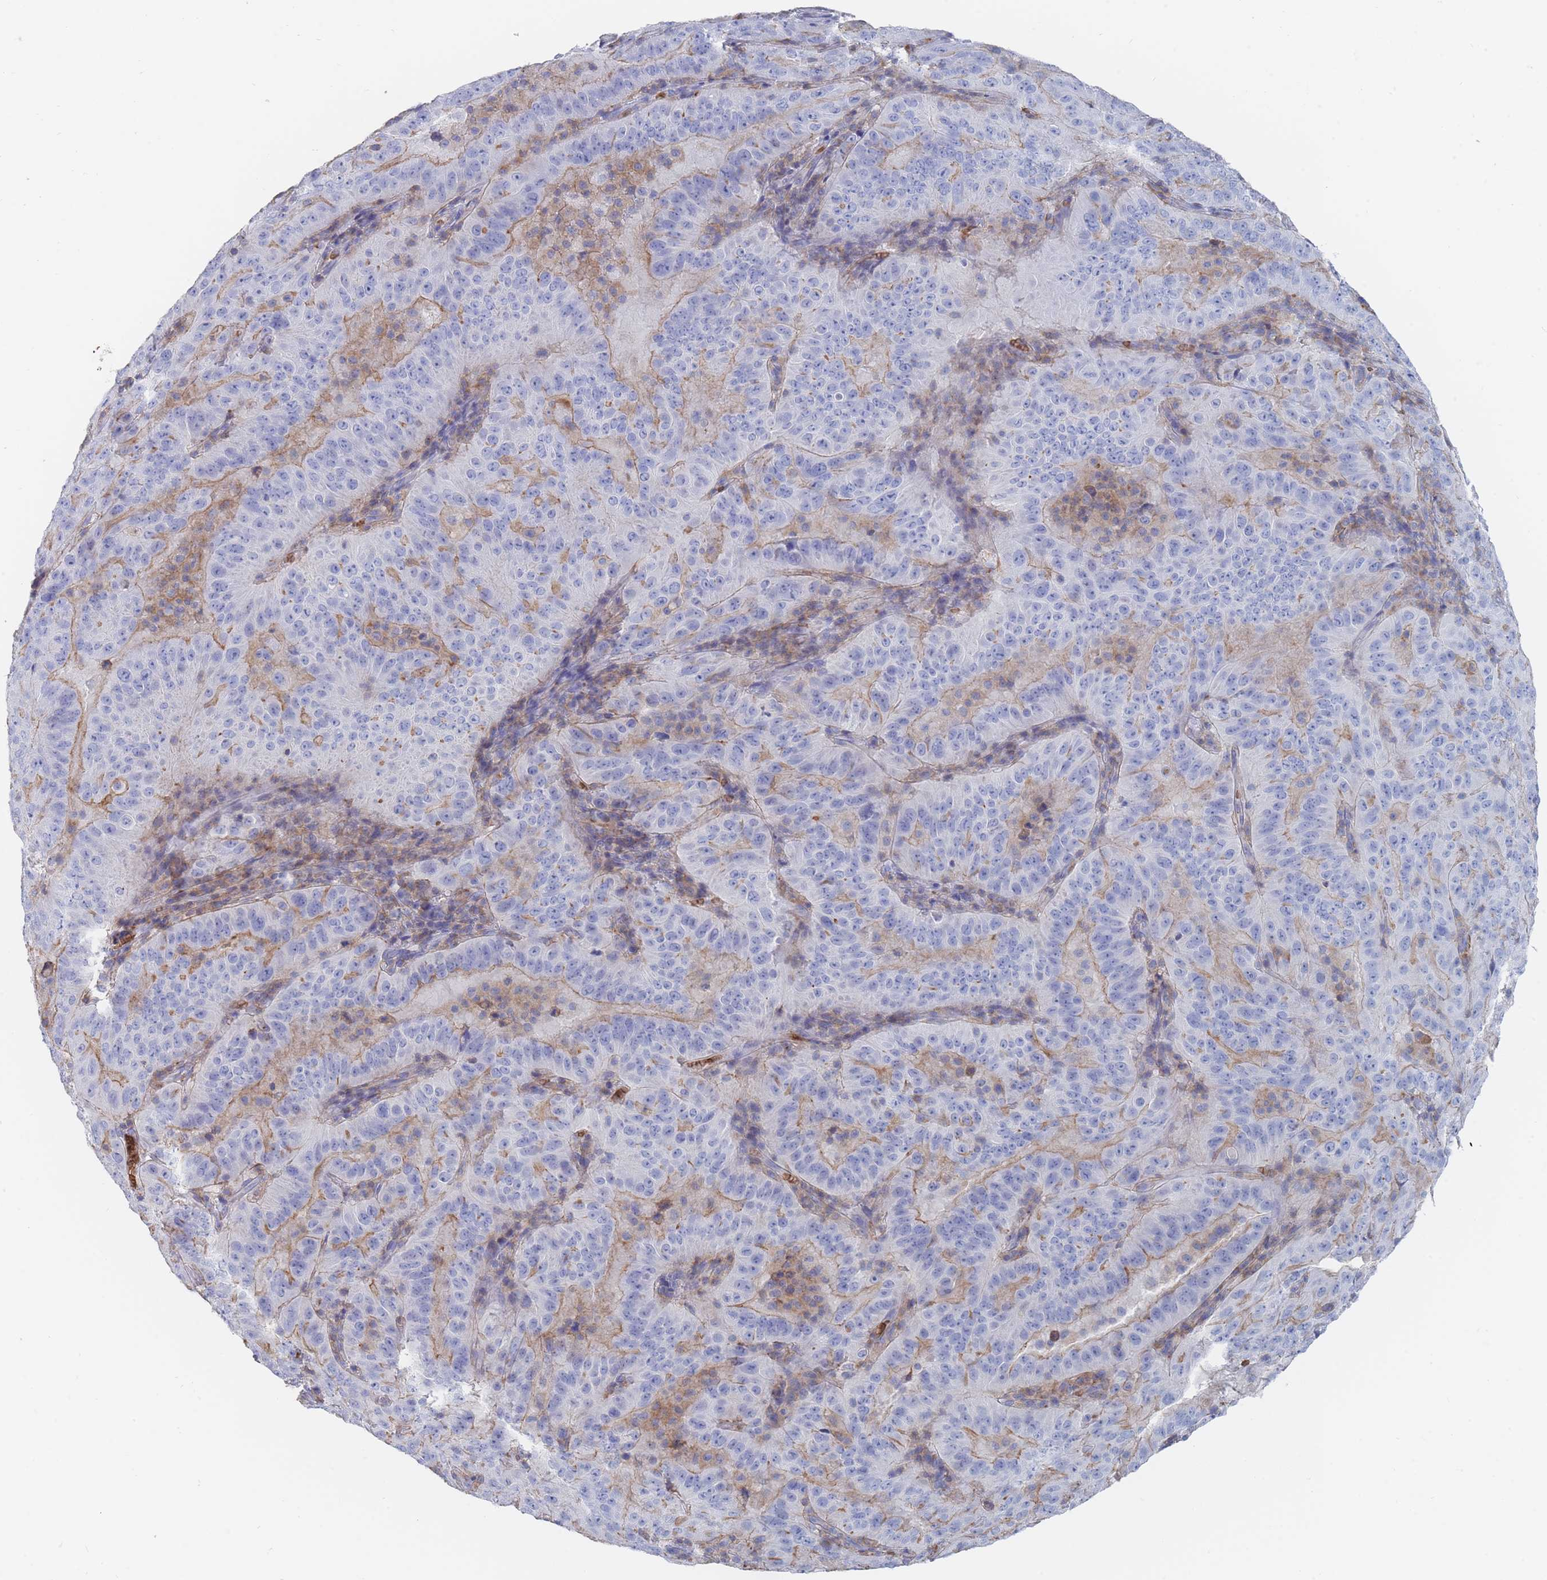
{"staining": {"intensity": "negative", "quantity": "none", "location": "none"}, "tissue": "pancreatic cancer", "cell_type": "Tumor cells", "image_type": "cancer", "snomed": [{"axis": "morphology", "description": "Adenocarcinoma, NOS"}, {"axis": "topography", "description": "Pancreas"}], "caption": "The image exhibits no staining of tumor cells in adenocarcinoma (pancreatic).", "gene": "SLC2A1", "patient": {"sex": "male", "age": 63}}